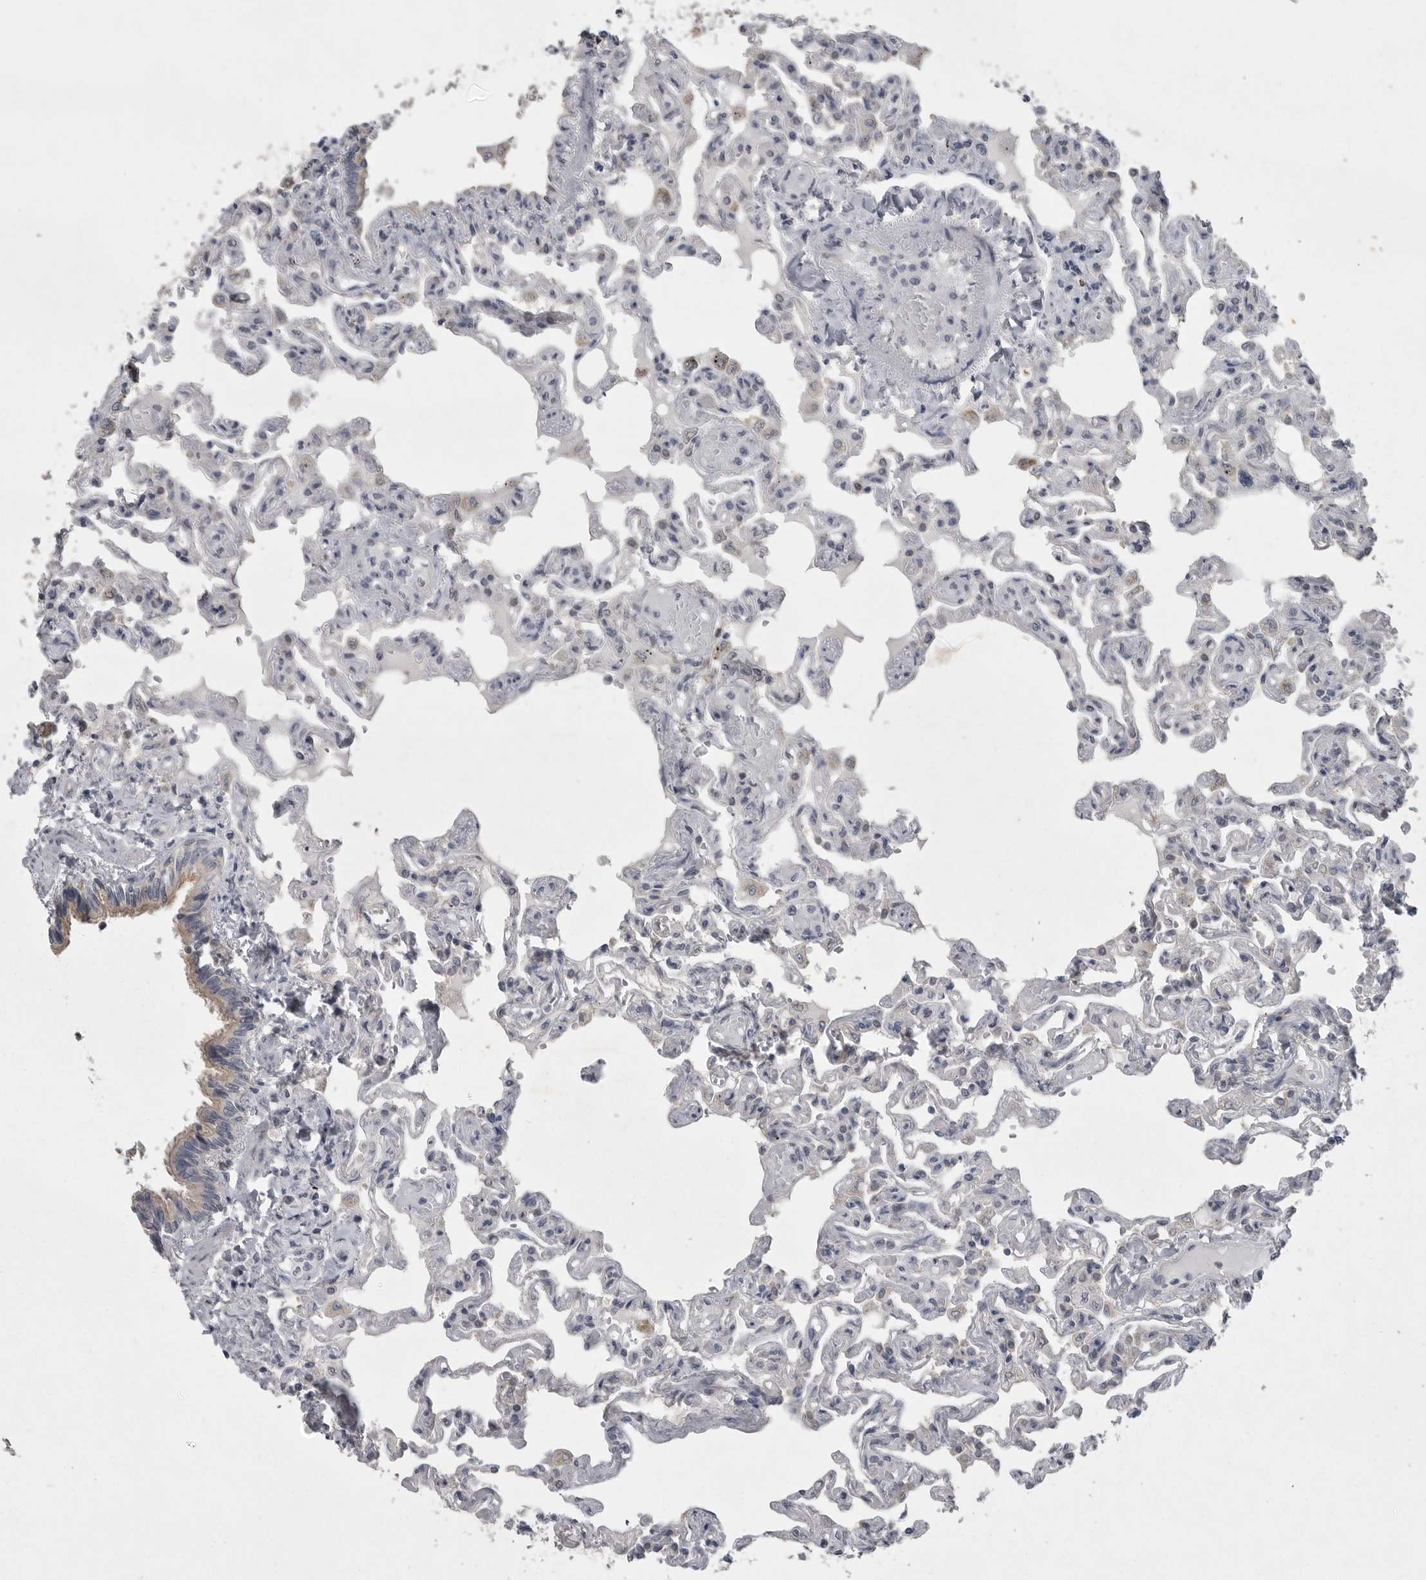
{"staining": {"intensity": "weak", "quantity": "<25%", "location": "cytoplasmic/membranous"}, "tissue": "lung", "cell_type": "Alveolar cells", "image_type": "normal", "snomed": [{"axis": "morphology", "description": "Normal tissue, NOS"}, {"axis": "topography", "description": "Lung"}], "caption": "Human lung stained for a protein using IHC shows no expression in alveolar cells.", "gene": "PHF13", "patient": {"sex": "male", "age": 21}}